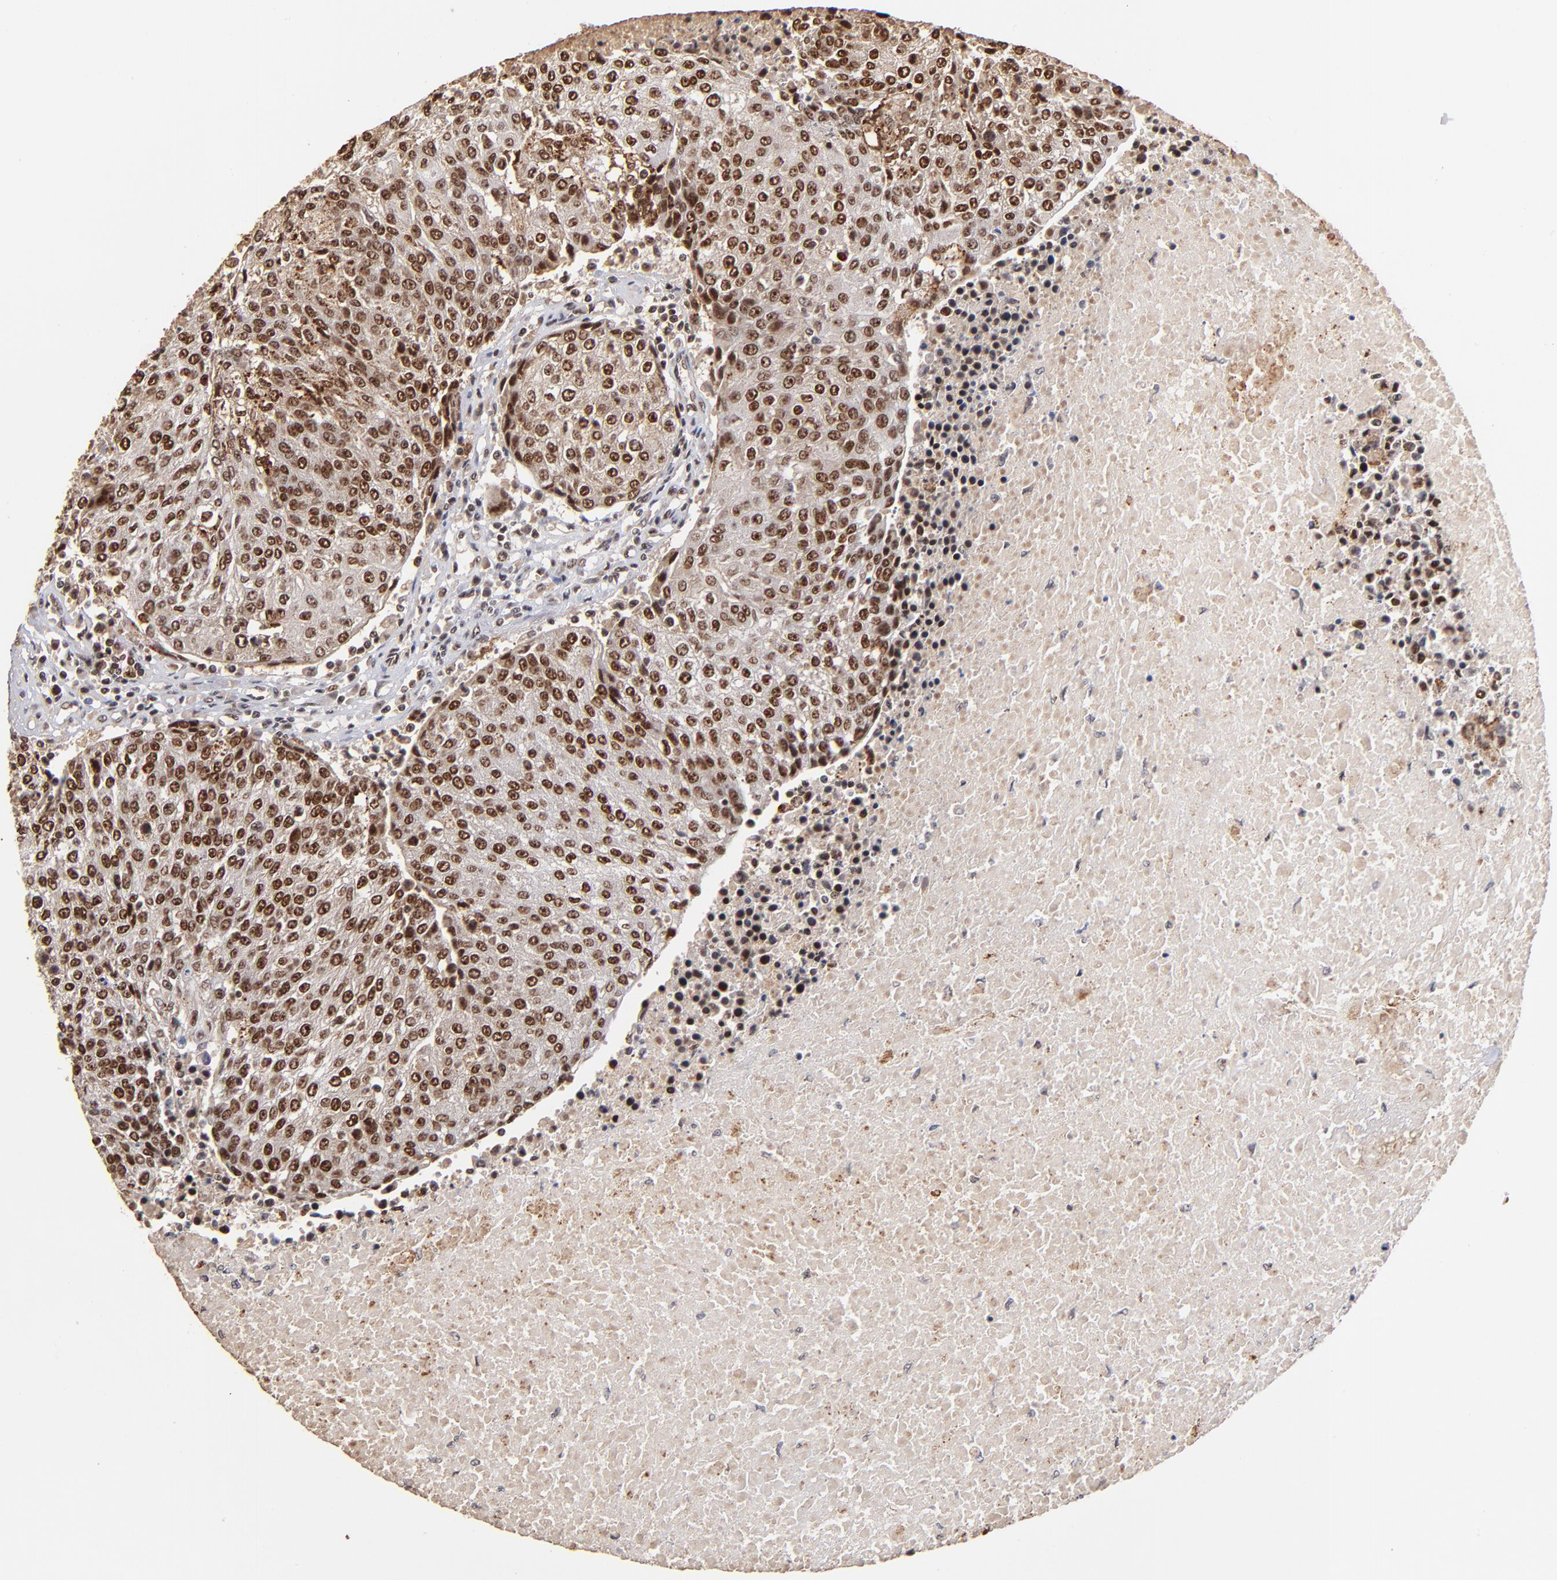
{"staining": {"intensity": "strong", "quantity": ">75%", "location": "cytoplasmic/membranous,nuclear"}, "tissue": "urothelial cancer", "cell_type": "Tumor cells", "image_type": "cancer", "snomed": [{"axis": "morphology", "description": "Urothelial carcinoma, High grade"}, {"axis": "topography", "description": "Urinary bladder"}], "caption": "About >75% of tumor cells in urothelial cancer show strong cytoplasmic/membranous and nuclear protein positivity as visualized by brown immunohistochemical staining.", "gene": "ZNF146", "patient": {"sex": "female", "age": 85}}